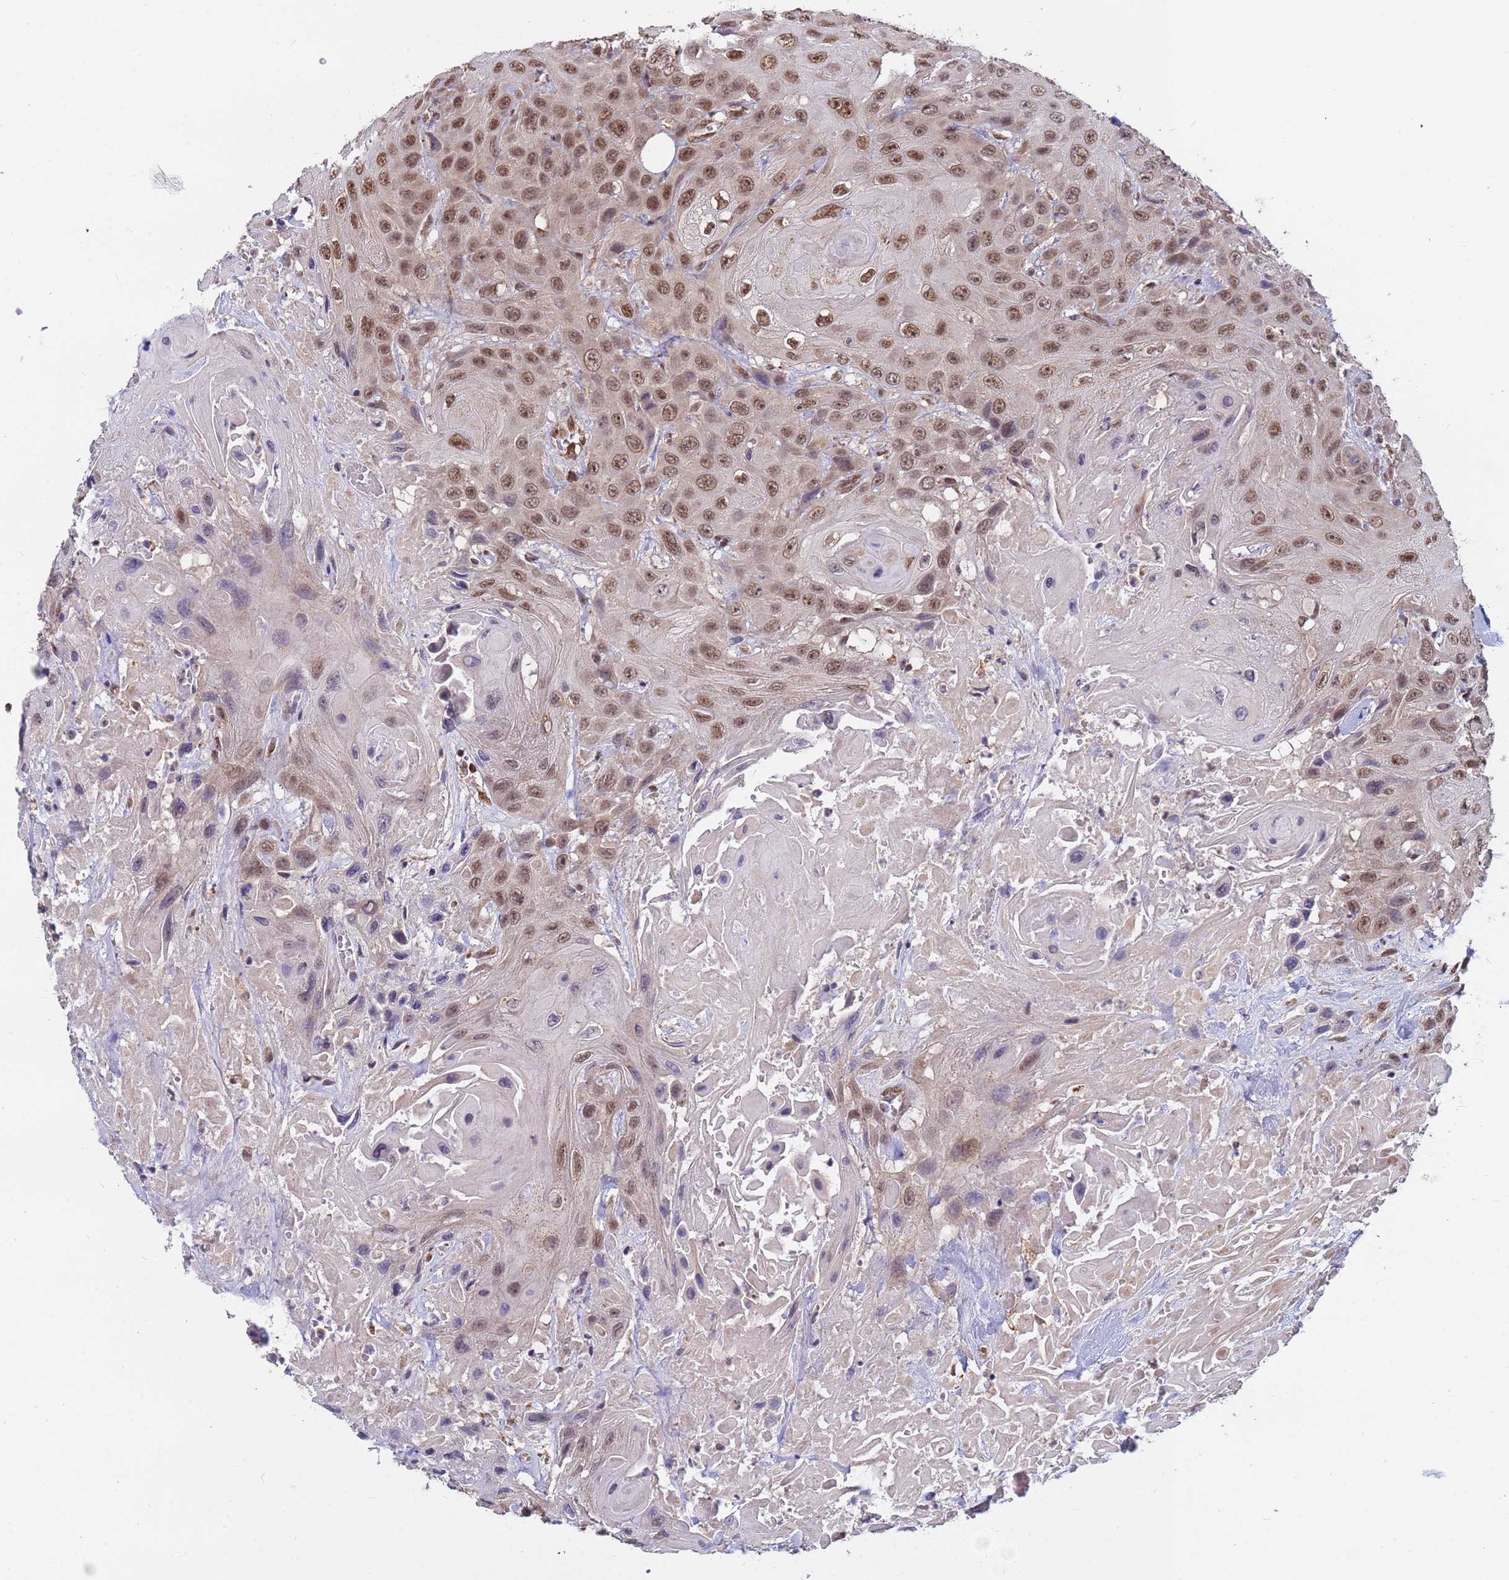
{"staining": {"intensity": "moderate", "quantity": ">75%", "location": "nuclear"}, "tissue": "head and neck cancer", "cell_type": "Tumor cells", "image_type": "cancer", "snomed": [{"axis": "morphology", "description": "Squamous cell carcinoma, NOS"}, {"axis": "topography", "description": "Head-Neck"}], "caption": "This is a photomicrograph of immunohistochemistry staining of head and neck squamous cell carcinoma, which shows moderate staining in the nuclear of tumor cells.", "gene": "DENND2B", "patient": {"sex": "male", "age": 81}}